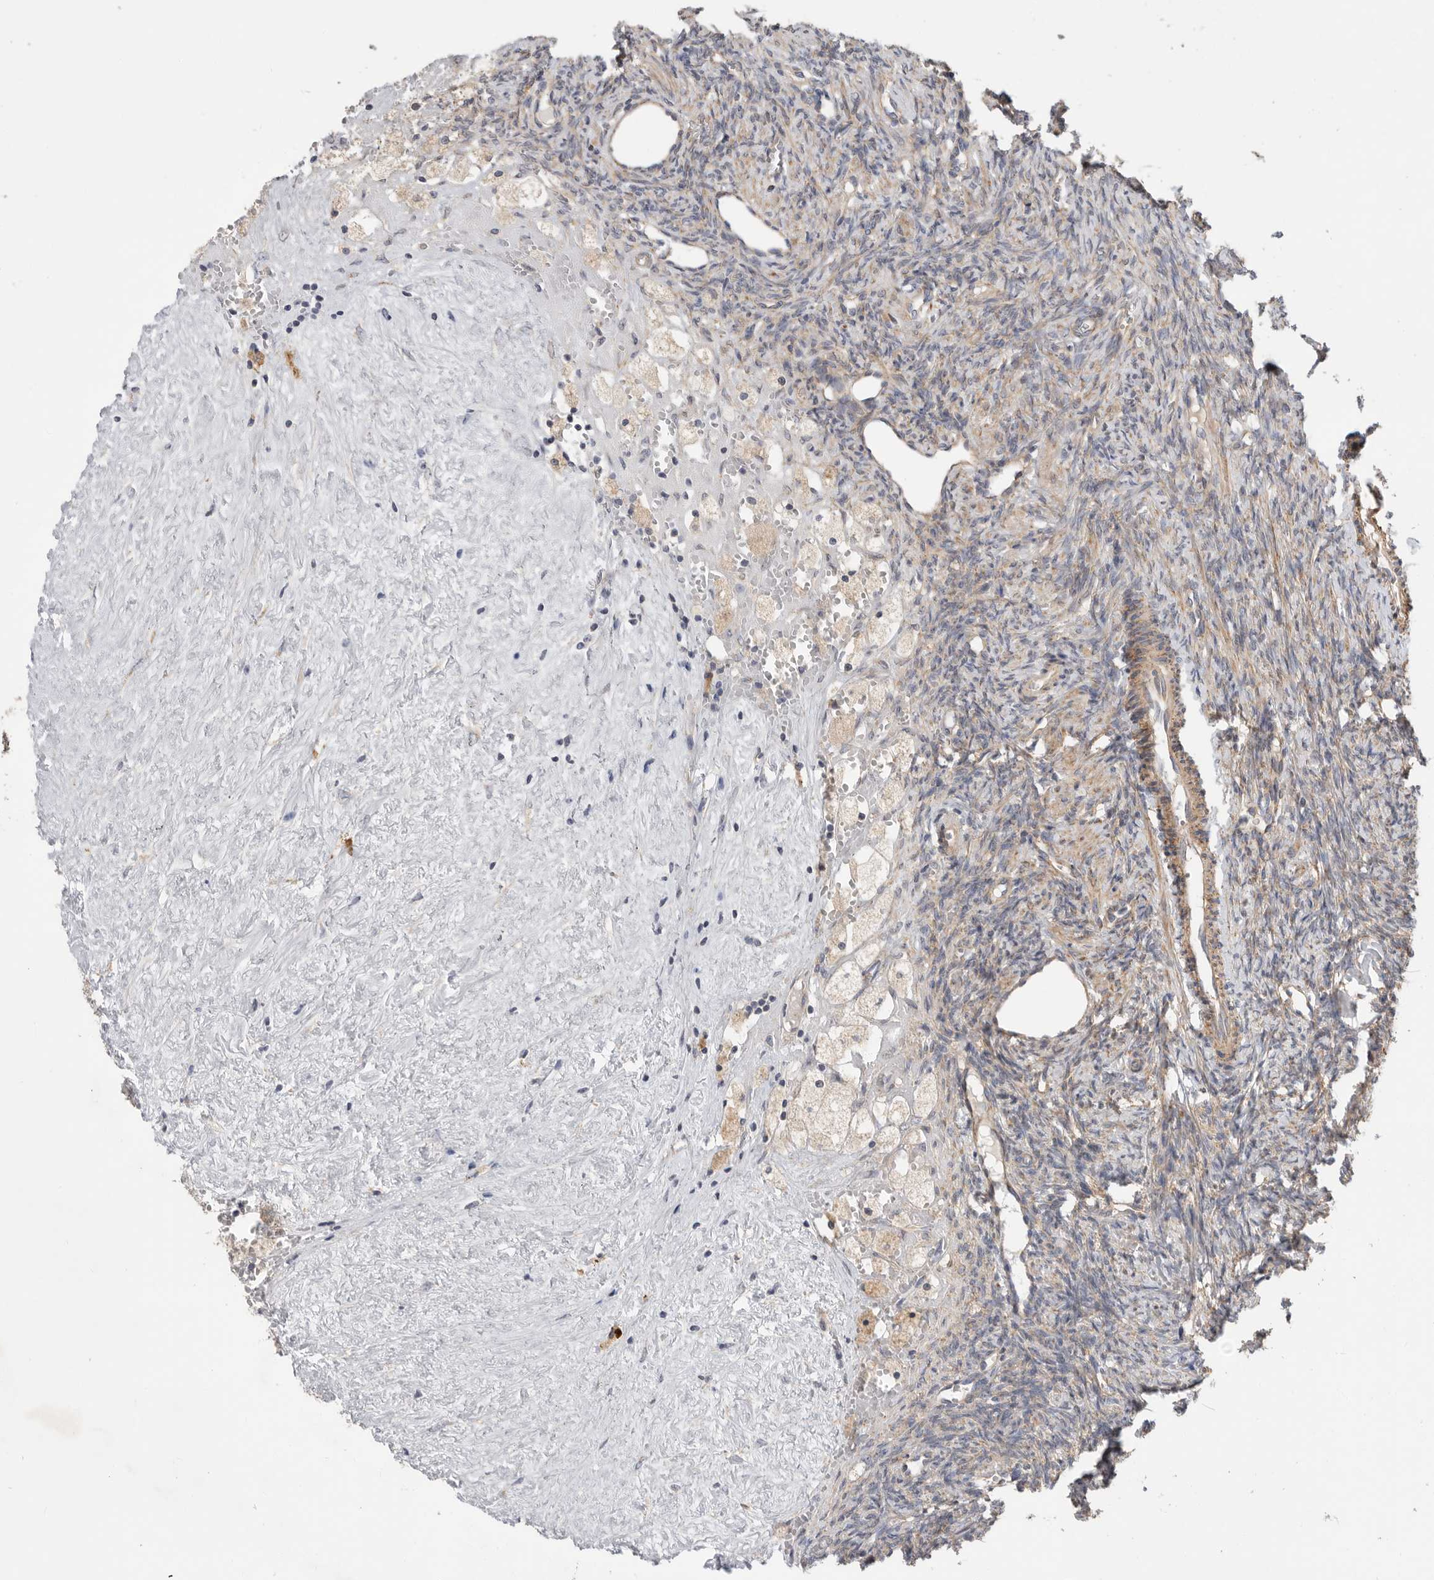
{"staining": {"intensity": "weak", "quantity": "25%-75%", "location": "cytoplasmic/membranous"}, "tissue": "ovary", "cell_type": "Ovarian stroma cells", "image_type": "normal", "snomed": [{"axis": "morphology", "description": "Normal tissue, NOS"}, {"axis": "topography", "description": "Ovary"}], "caption": "Protein expression analysis of benign ovary exhibits weak cytoplasmic/membranous expression in approximately 25%-75% of ovarian stroma cells. (DAB (3,3'-diaminobenzidine) IHC, brown staining for protein, blue staining for nuclei).", "gene": "MTFR1L", "patient": {"sex": "female", "age": 41}}